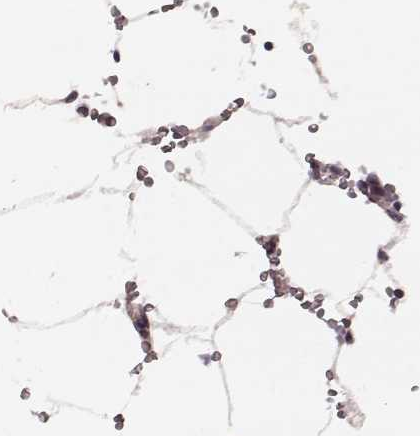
{"staining": {"intensity": "negative", "quantity": "none", "location": "none"}, "tissue": "bone marrow", "cell_type": "Hematopoietic cells", "image_type": "normal", "snomed": [{"axis": "morphology", "description": "Normal tissue, NOS"}, {"axis": "topography", "description": "Bone marrow"}], "caption": "An immunohistochemistry micrograph of benign bone marrow is shown. There is no staining in hematopoietic cells of bone marrow. (Stains: DAB (3,3'-diaminobenzidine) immunohistochemistry with hematoxylin counter stain, Microscopy: brightfield microscopy at high magnification).", "gene": "KRT9", "patient": {"sex": "female", "age": 52}}